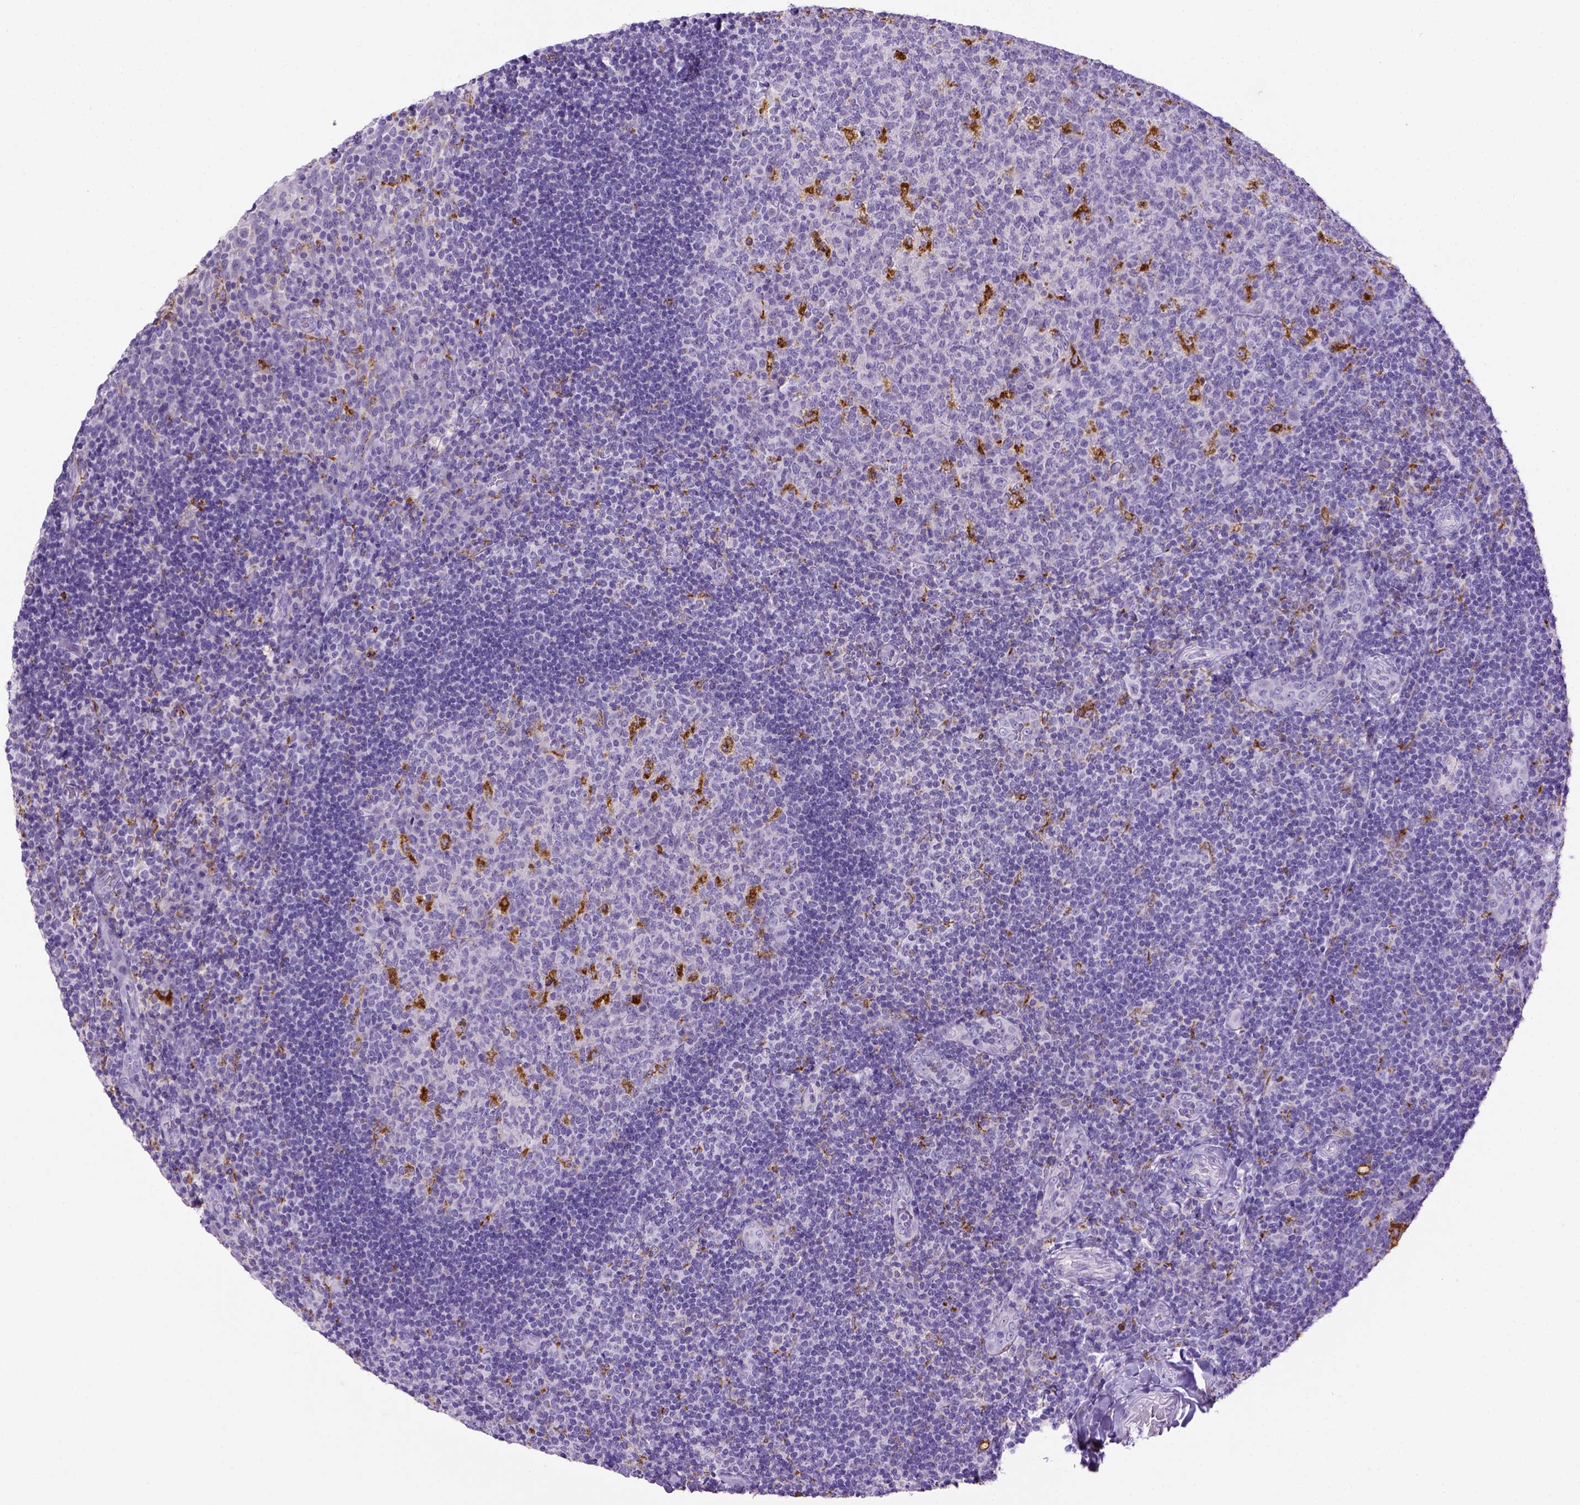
{"staining": {"intensity": "strong", "quantity": "<25%", "location": "cytoplasmic/membranous"}, "tissue": "tonsil", "cell_type": "Germinal center cells", "image_type": "normal", "snomed": [{"axis": "morphology", "description": "Normal tissue, NOS"}, {"axis": "topography", "description": "Tonsil"}], "caption": "DAB (3,3'-diaminobenzidine) immunohistochemical staining of normal human tonsil reveals strong cytoplasmic/membranous protein positivity in approximately <25% of germinal center cells. Using DAB (3,3'-diaminobenzidine) (brown) and hematoxylin (blue) stains, captured at high magnification using brightfield microscopy.", "gene": "CD68", "patient": {"sex": "male", "age": 17}}